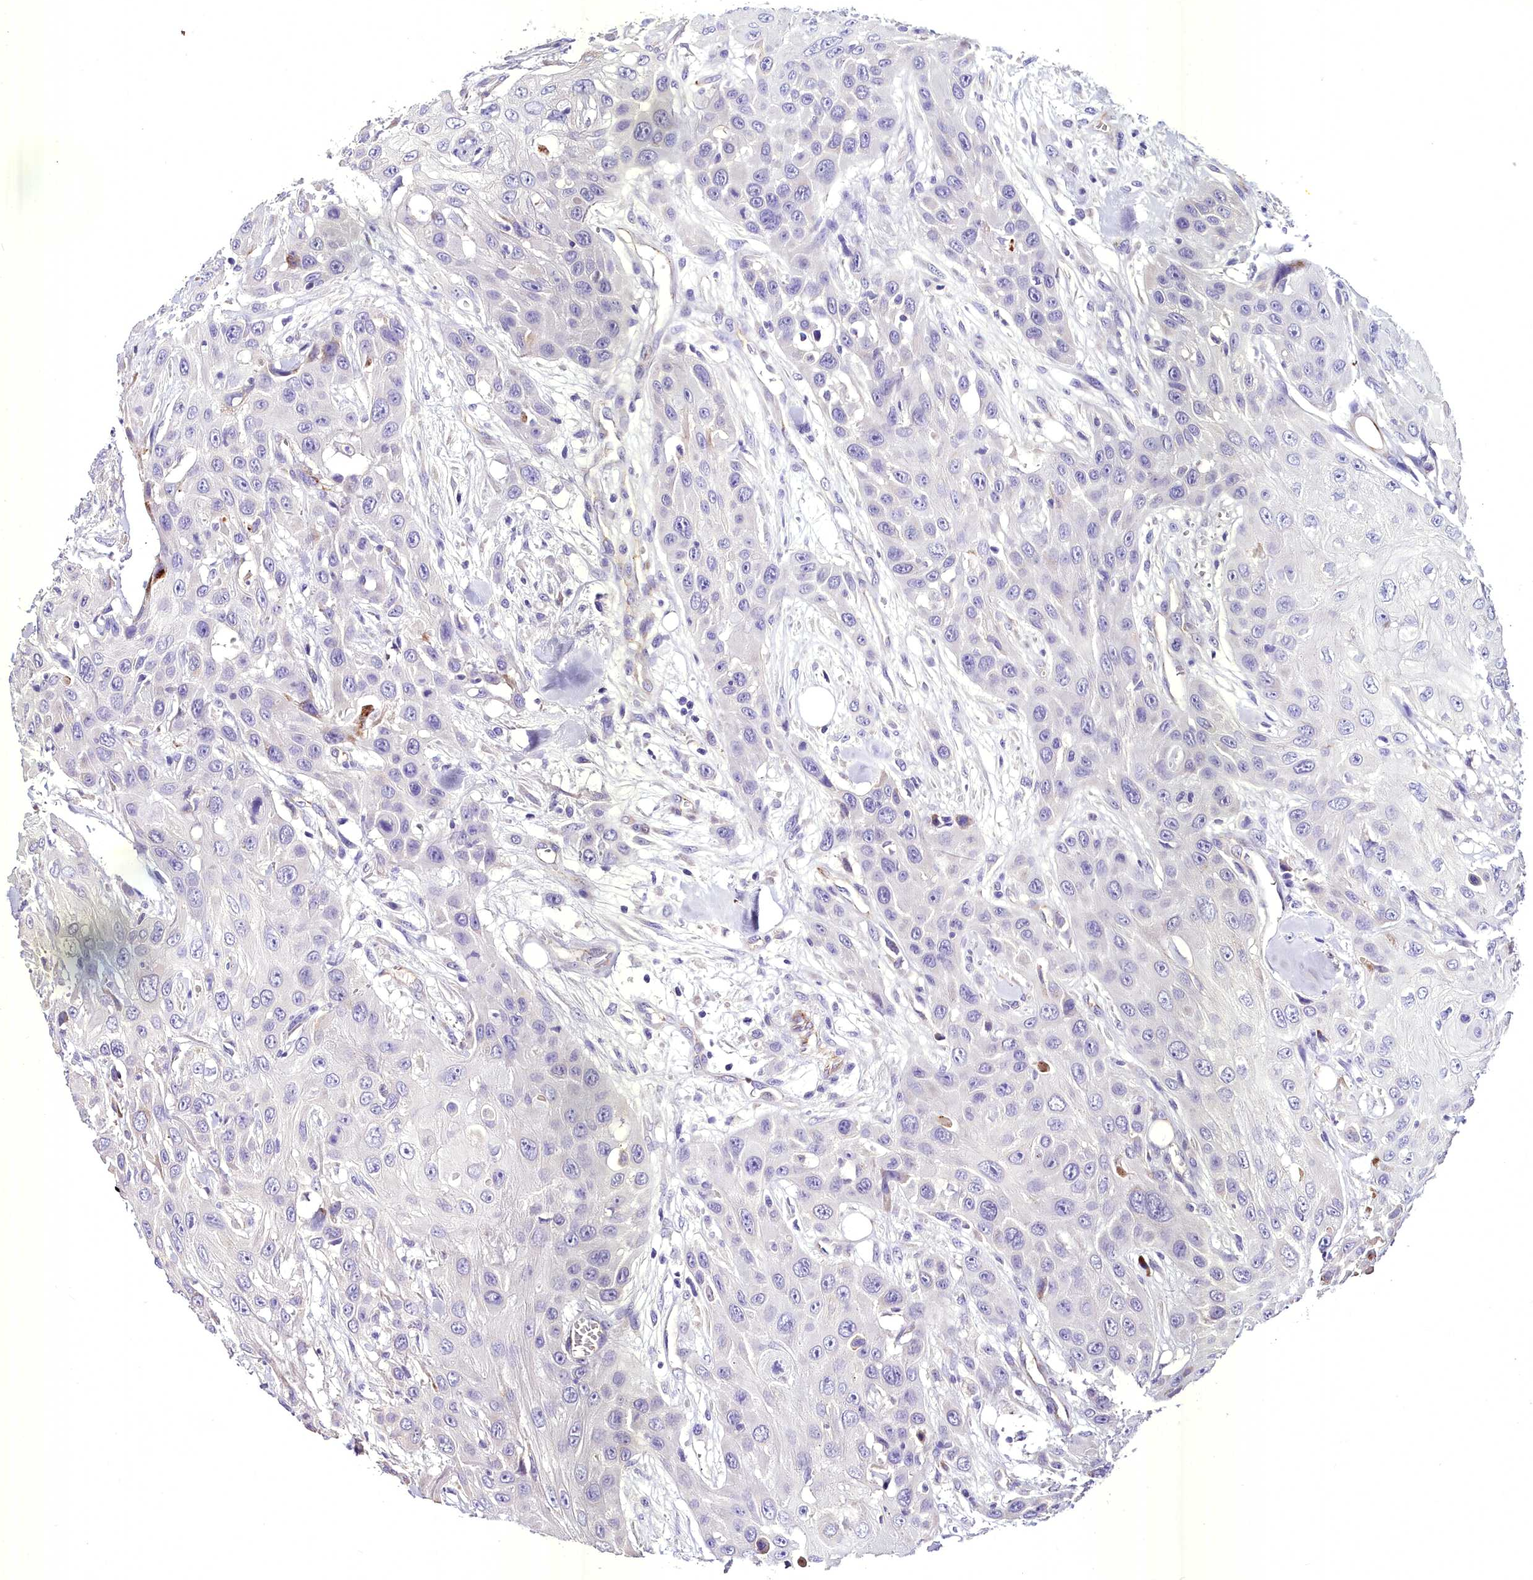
{"staining": {"intensity": "negative", "quantity": "none", "location": "none"}, "tissue": "head and neck cancer", "cell_type": "Tumor cells", "image_type": "cancer", "snomed": [{"axis": "morphology", "description": "Squamous cell carcinoma, NOS"}, {"axis": "topography", "description": "Head-Neck"}], "caption": "Head and neck cancer stained for a protein using immunohistochemistry shows no staining tumor cells.", "gene": "MS4A18", "patient": {"sex": "male", "age": 81}}